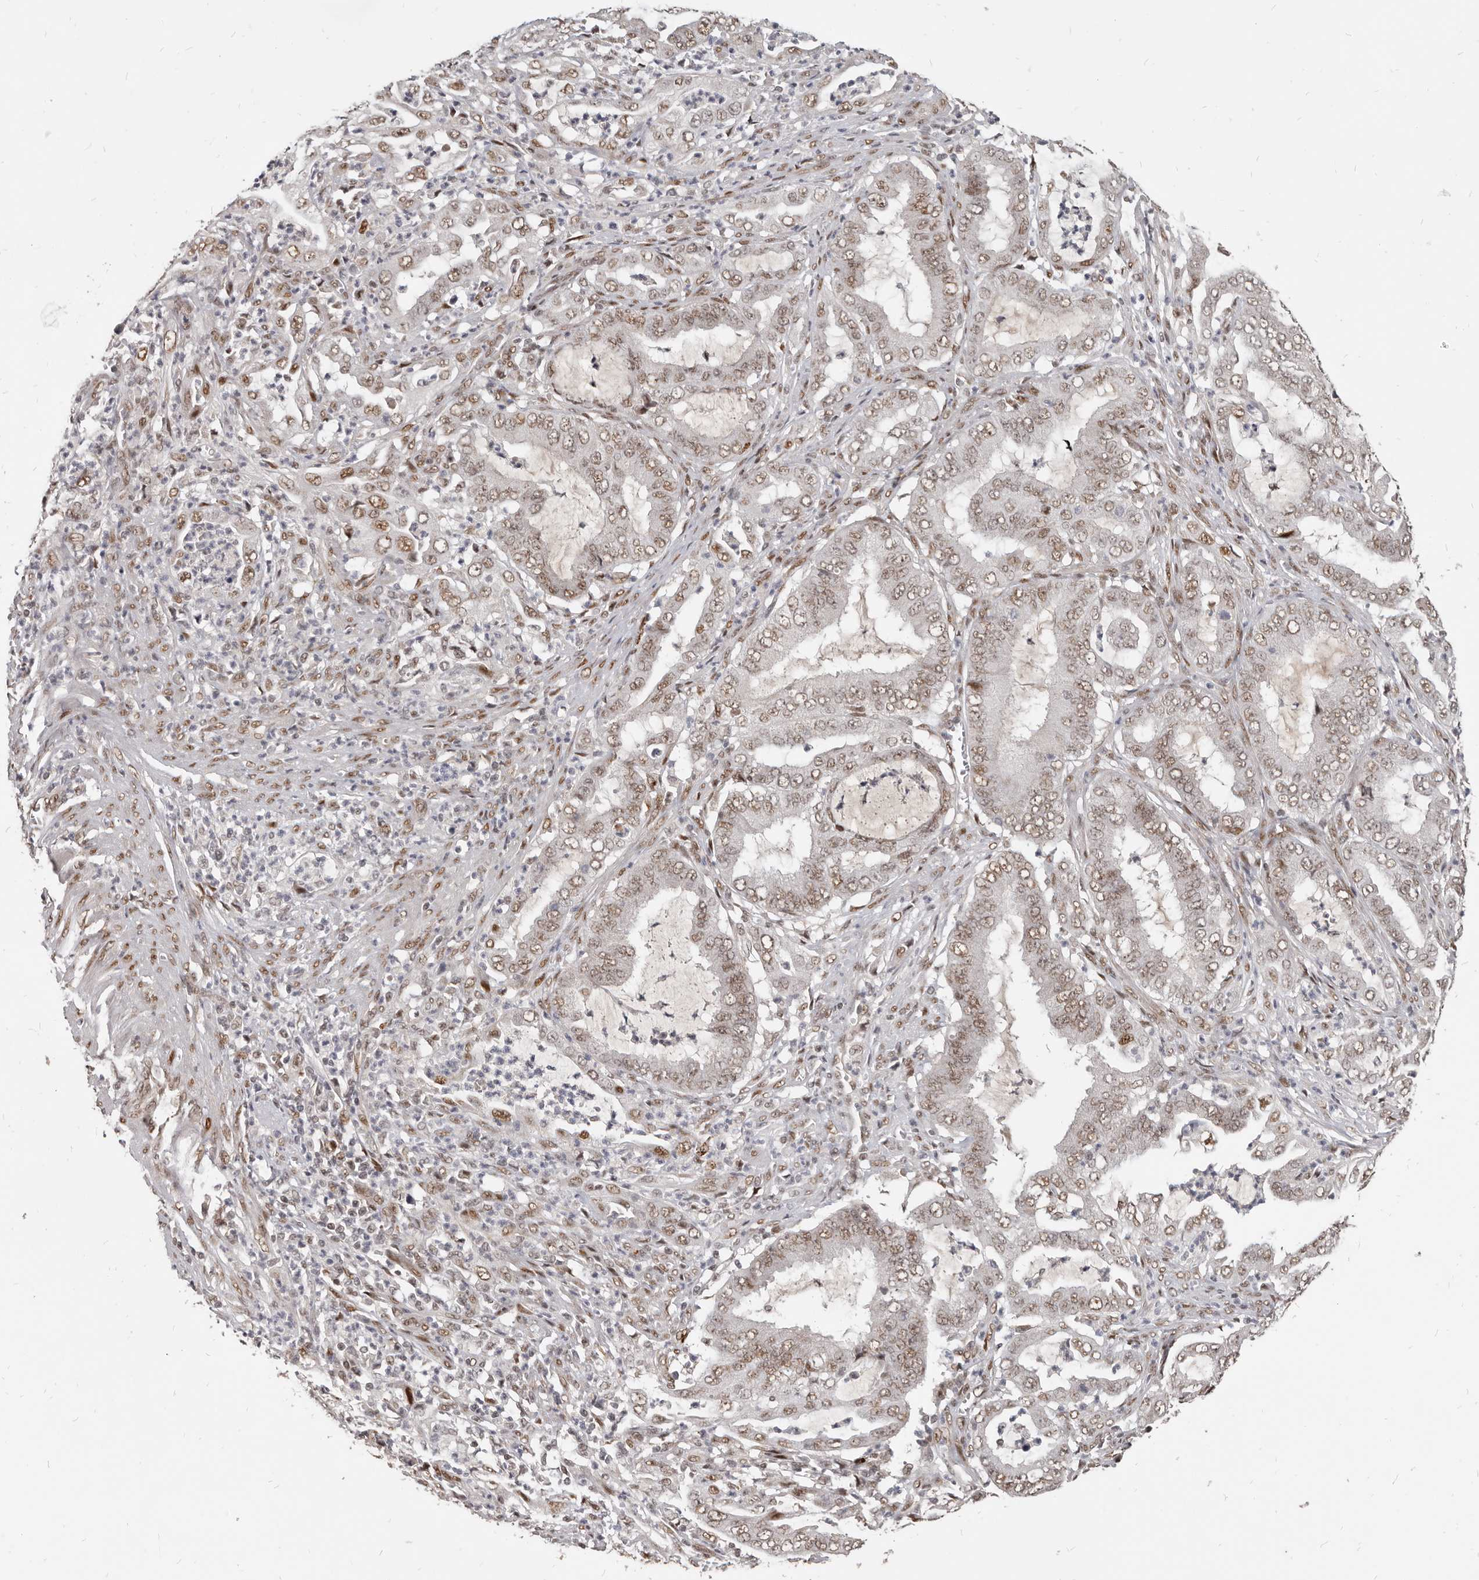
{"staining": {"intensity": "weak", "quantity": ">75%", "location": "nuclear"}, "tissue": "endometrial cancer", "cell_type": "Tumor cells", "image_type": "cancer", "snomed": [{"axis": "morphology", "description": "Adenocarcinoma, NOS"}, {"axis": "topography", "description": "Endometrium"}], "caption": "Immunohistochemical staining of endometrial adenocarcinoma shows low levels of weak nuclear protein positivity in about >75% of tumor cells.", "gene": "ATF5", "patient": {"sex": "female", "age": 51}}